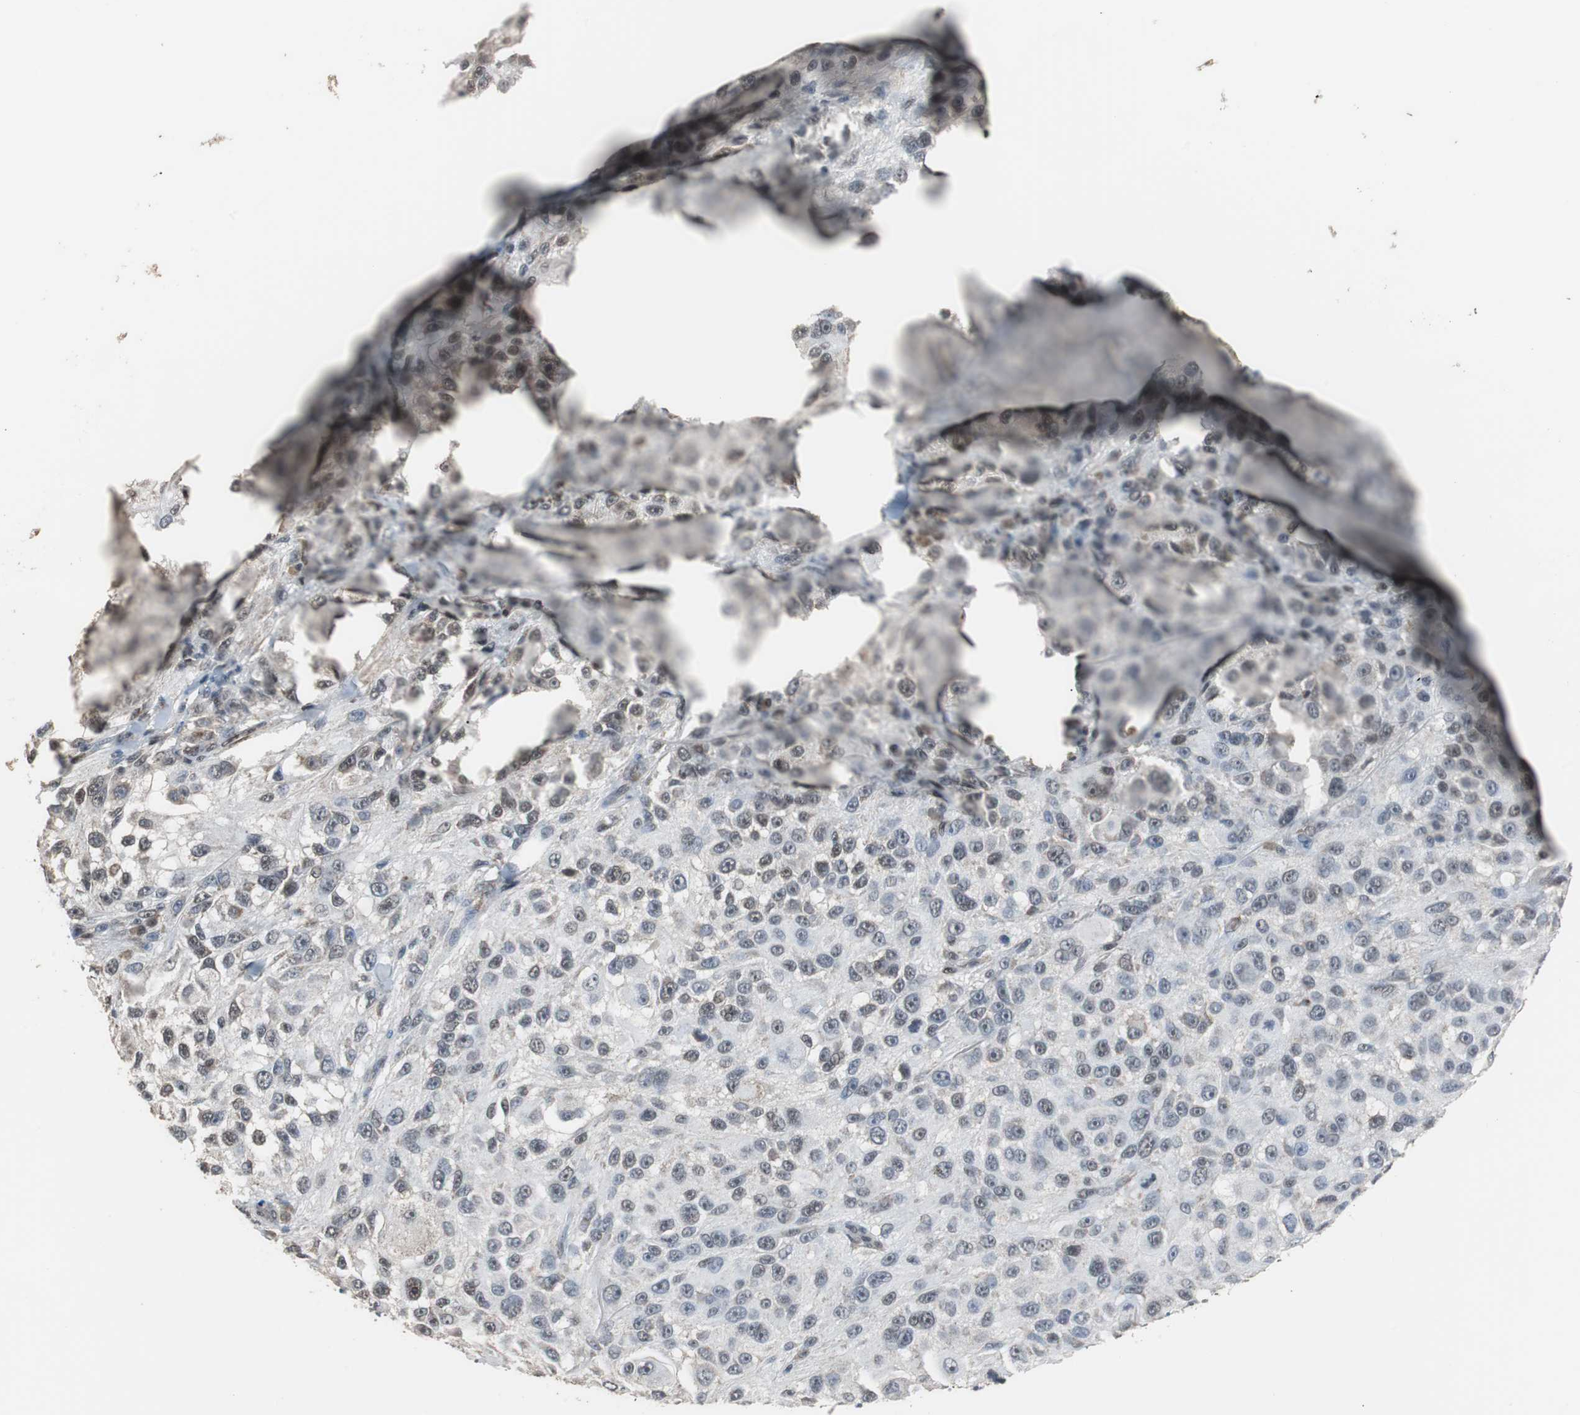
{"staining": {"intensity": "weak", "quantity": "<25%", "location": "nuclear"}, "tissue": "melanoma", "cell_type": "Tumor cells", "image_type": "cancer", "snomed": [{"axis": "morphology", "description": "Necrosis, NOS"}, {"axis": "morphology", "description": "Malignant melanoma, NOS"}, {"axis": "topography", "description": "Skin"}], "caption": "Malignant melanoma was stained to show a protein in brown. There is no significant staining in tumor cells.", "gene": "ZHX2", "patient": {"sex": "female", "age": 87}}